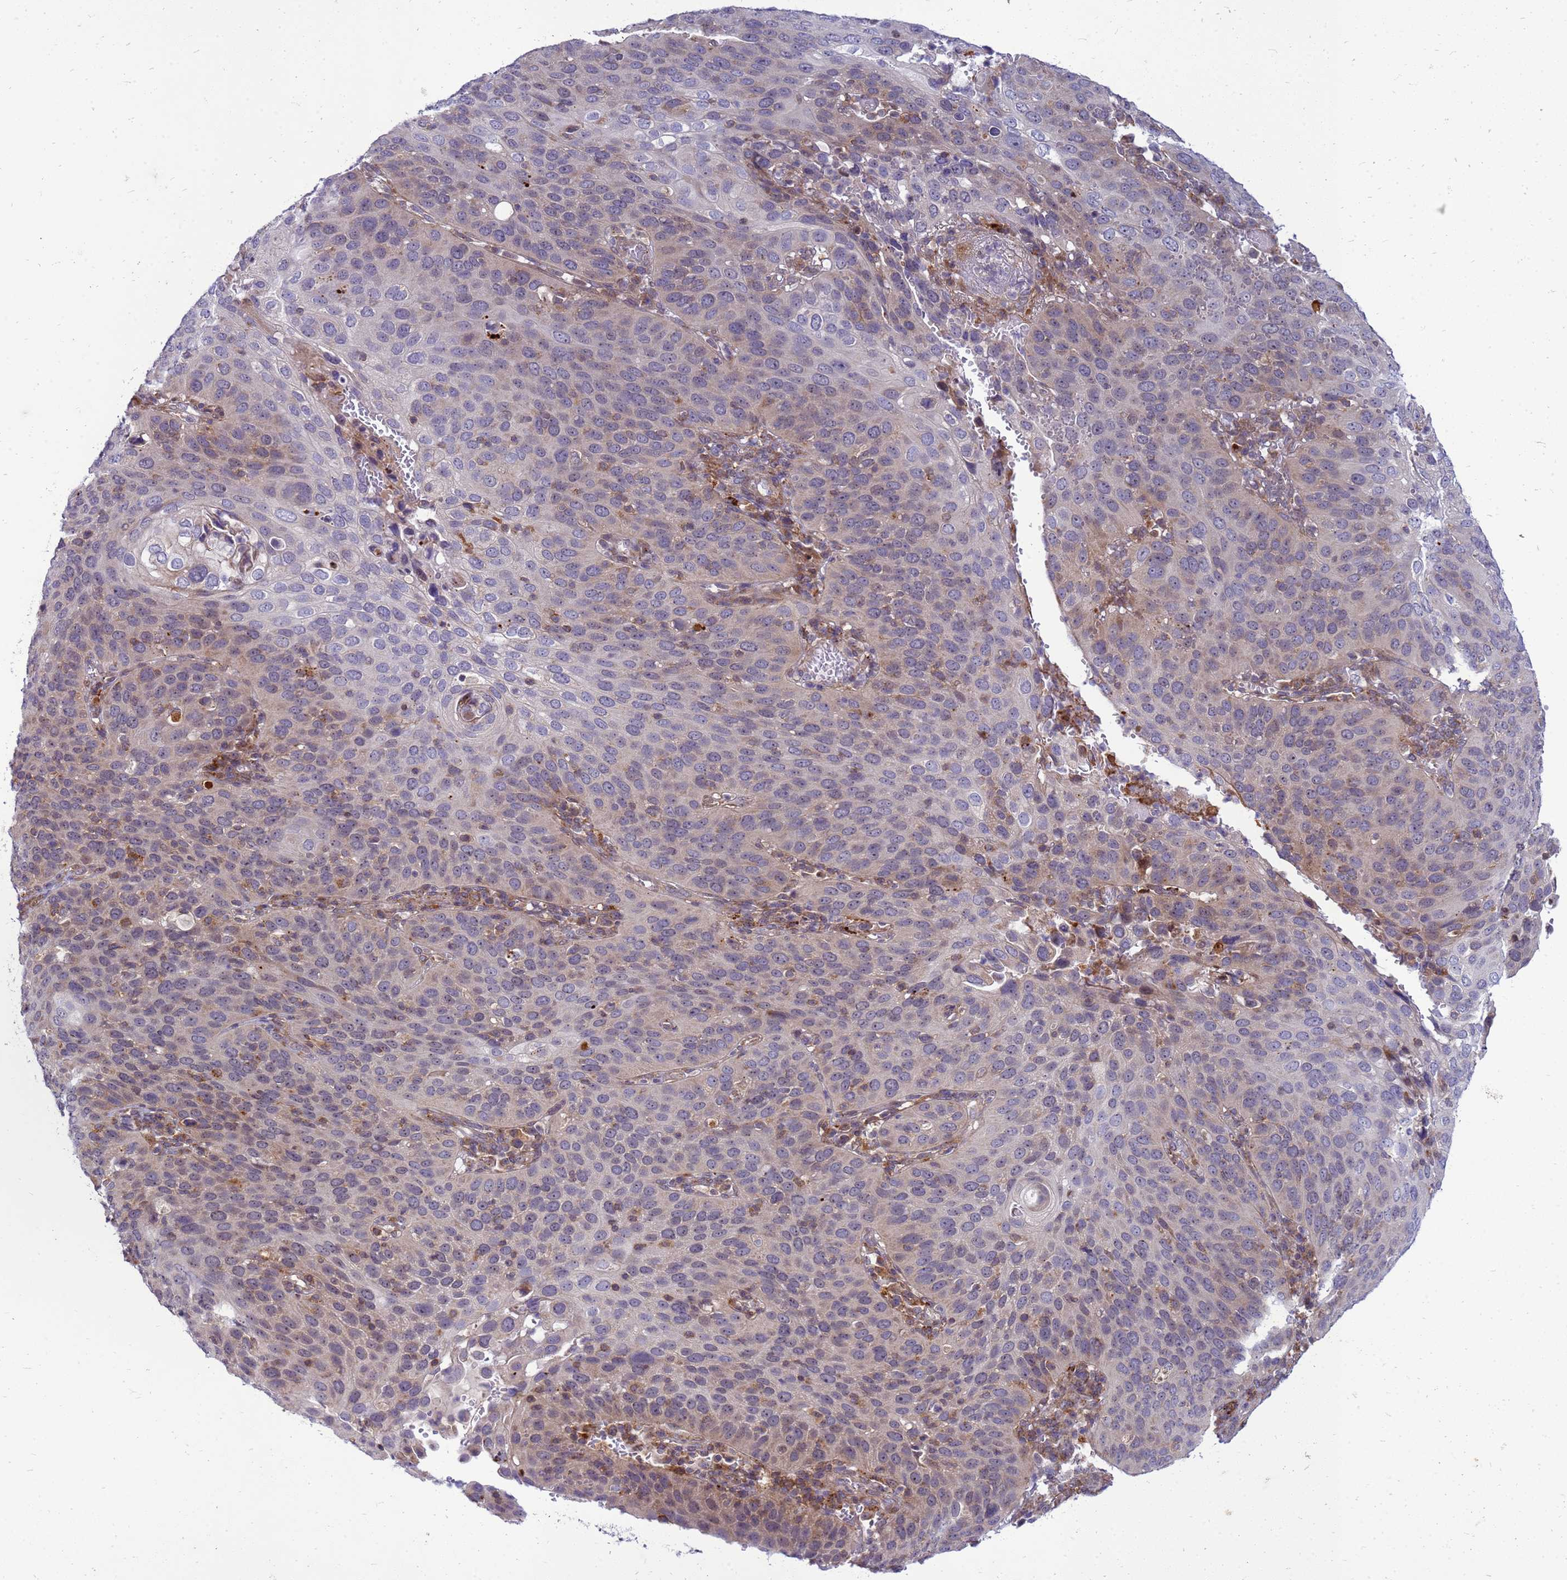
{"staining": {"intensity": "weak", "quantity": "25%-75%", "location": "cytoplasmic/membranous"}, "tissue": "cervical cancer", "cell_type": "Tumor cells", "image_type": "cancer", "snomed": [{"axis": "morphology", "description": "Squamous cell carcinoma, NOS"}, {"axis": "topography", "description": "Cervix"}], "caption": "Protein analysis of cervical cancer tissue shows weak cytoplasmic/membranous expression in about 25%-75% of tumor cells. The staining was performed using DAB (3,3'-diaminobenzidine), with brown indicating positive protein expression. Nuclei are stained blue with hematoxylin.", "gene": "C12orf43", "patient": {"sex": "female", "age": 36}}